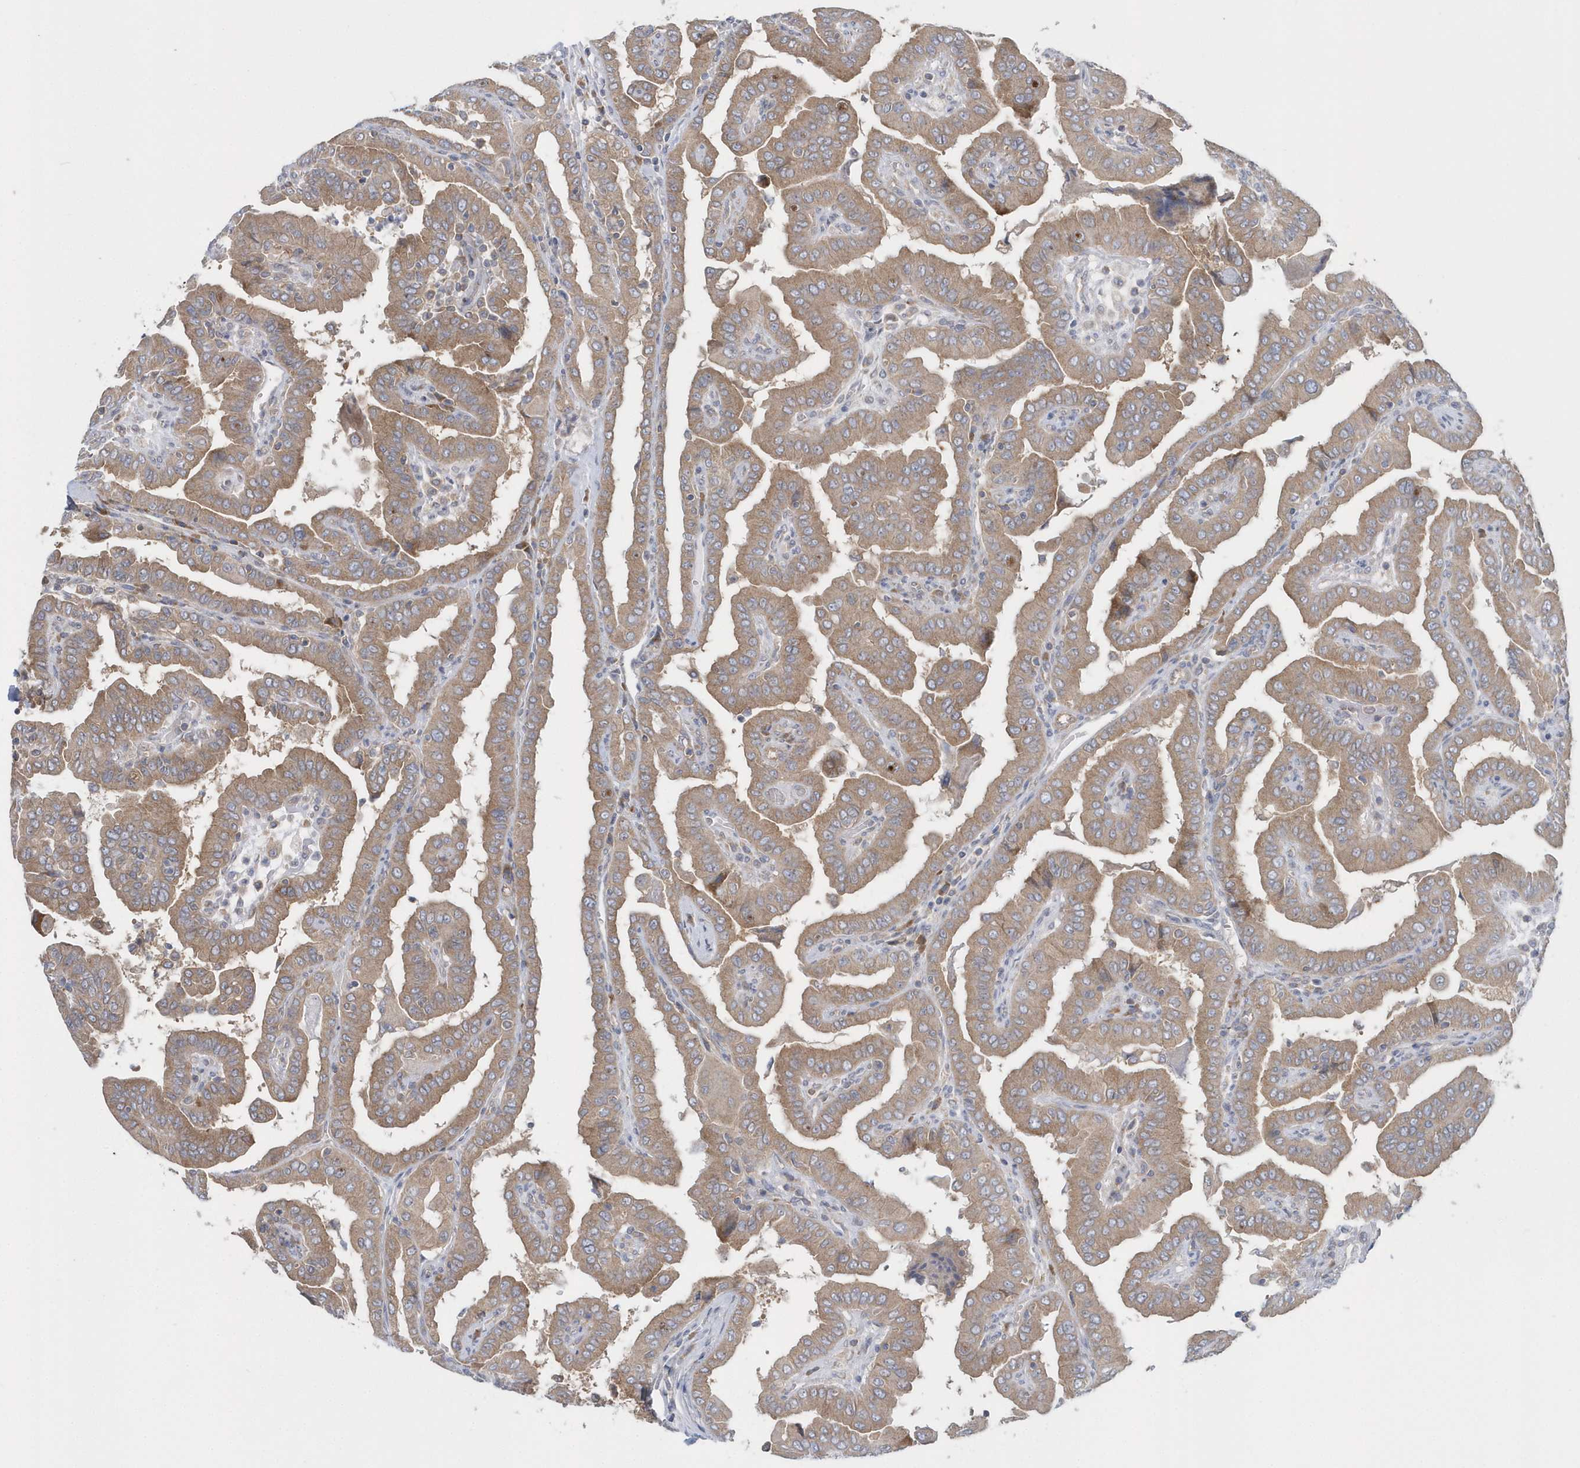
{"staining": {"intensity": "weak", "quantity": ">75%", "location": "cytoplasmic/membranous"}, "tissue": "thyroid cancer", "cell_type": "Tumor cells", "image_type": "cancer", "snomed": [{"axis": "morphology", "description": "Papillary adenocarcinoma, NOS"}, {"axis": "topography", "description": "Thyroid gland"}], "caption": "Thyroid papillary adenocarcinoma stained with a brown dye demonstrates weak cytoplasmic/membranous positive positivity in about >75% of tumor cells.", "gene": "EIF3C", "patient": {"sex": "male", "age": 33}}